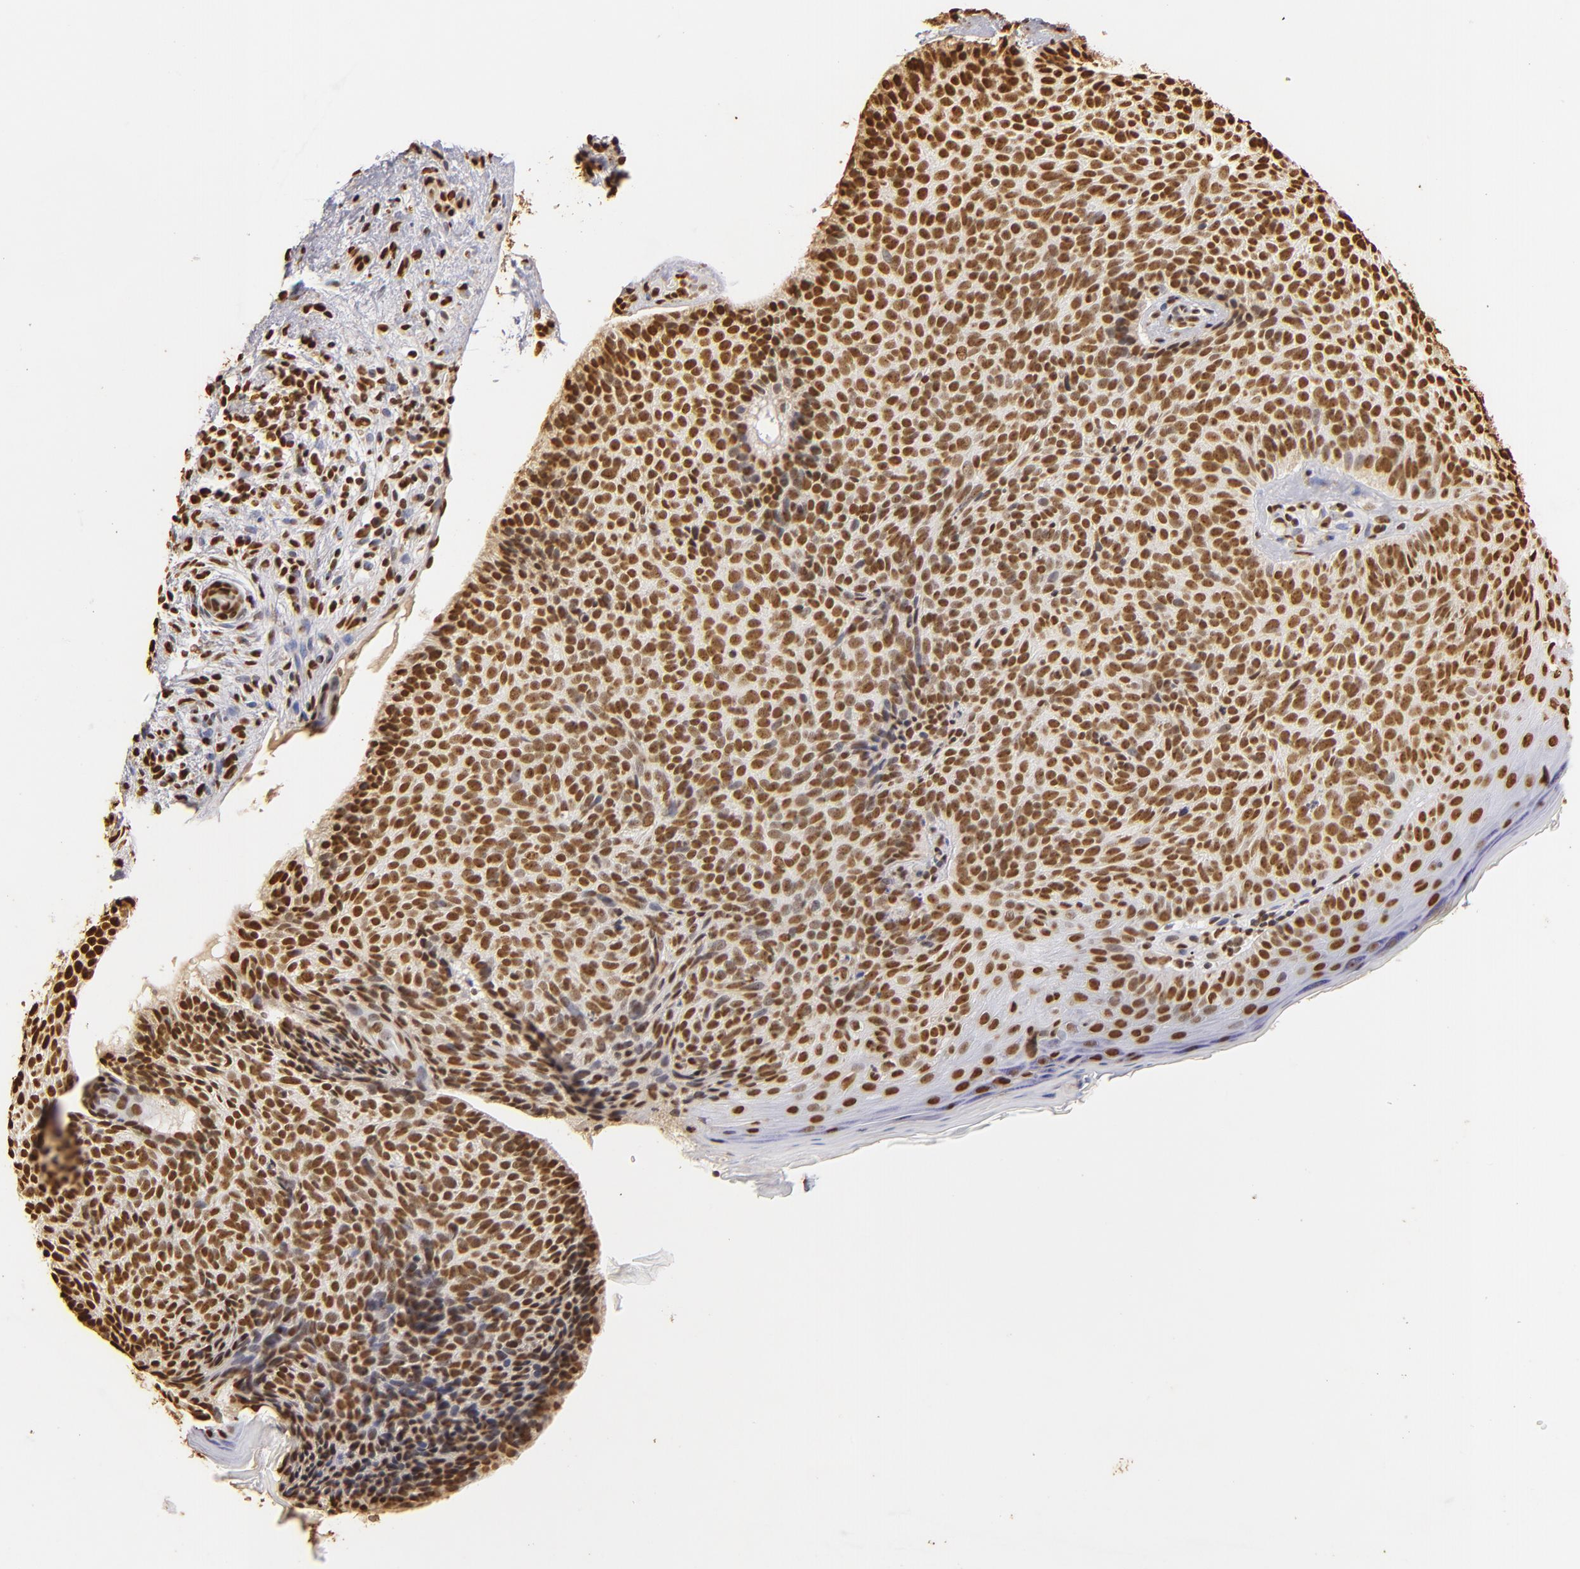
{"staining": {"intensity": "strong", "quantity": ">75%", "location": "nuclear"}, "tissue": "skin cancer", "cell_type": "Tumor cells", "image_type": "cancer", "snomed": [{"axis": "morphology", "description": "Basal cell carcinoma"}, {"axis": "topography", "description": "Skin"}], "caption": "Immunohistochemical staining of skin cancer (basal cell carcinoma) displays strong nuclear protein expression in about >75% of tumor cells.", "gene": "ILF3", "patient": {"sex": "female", "age": 78}}